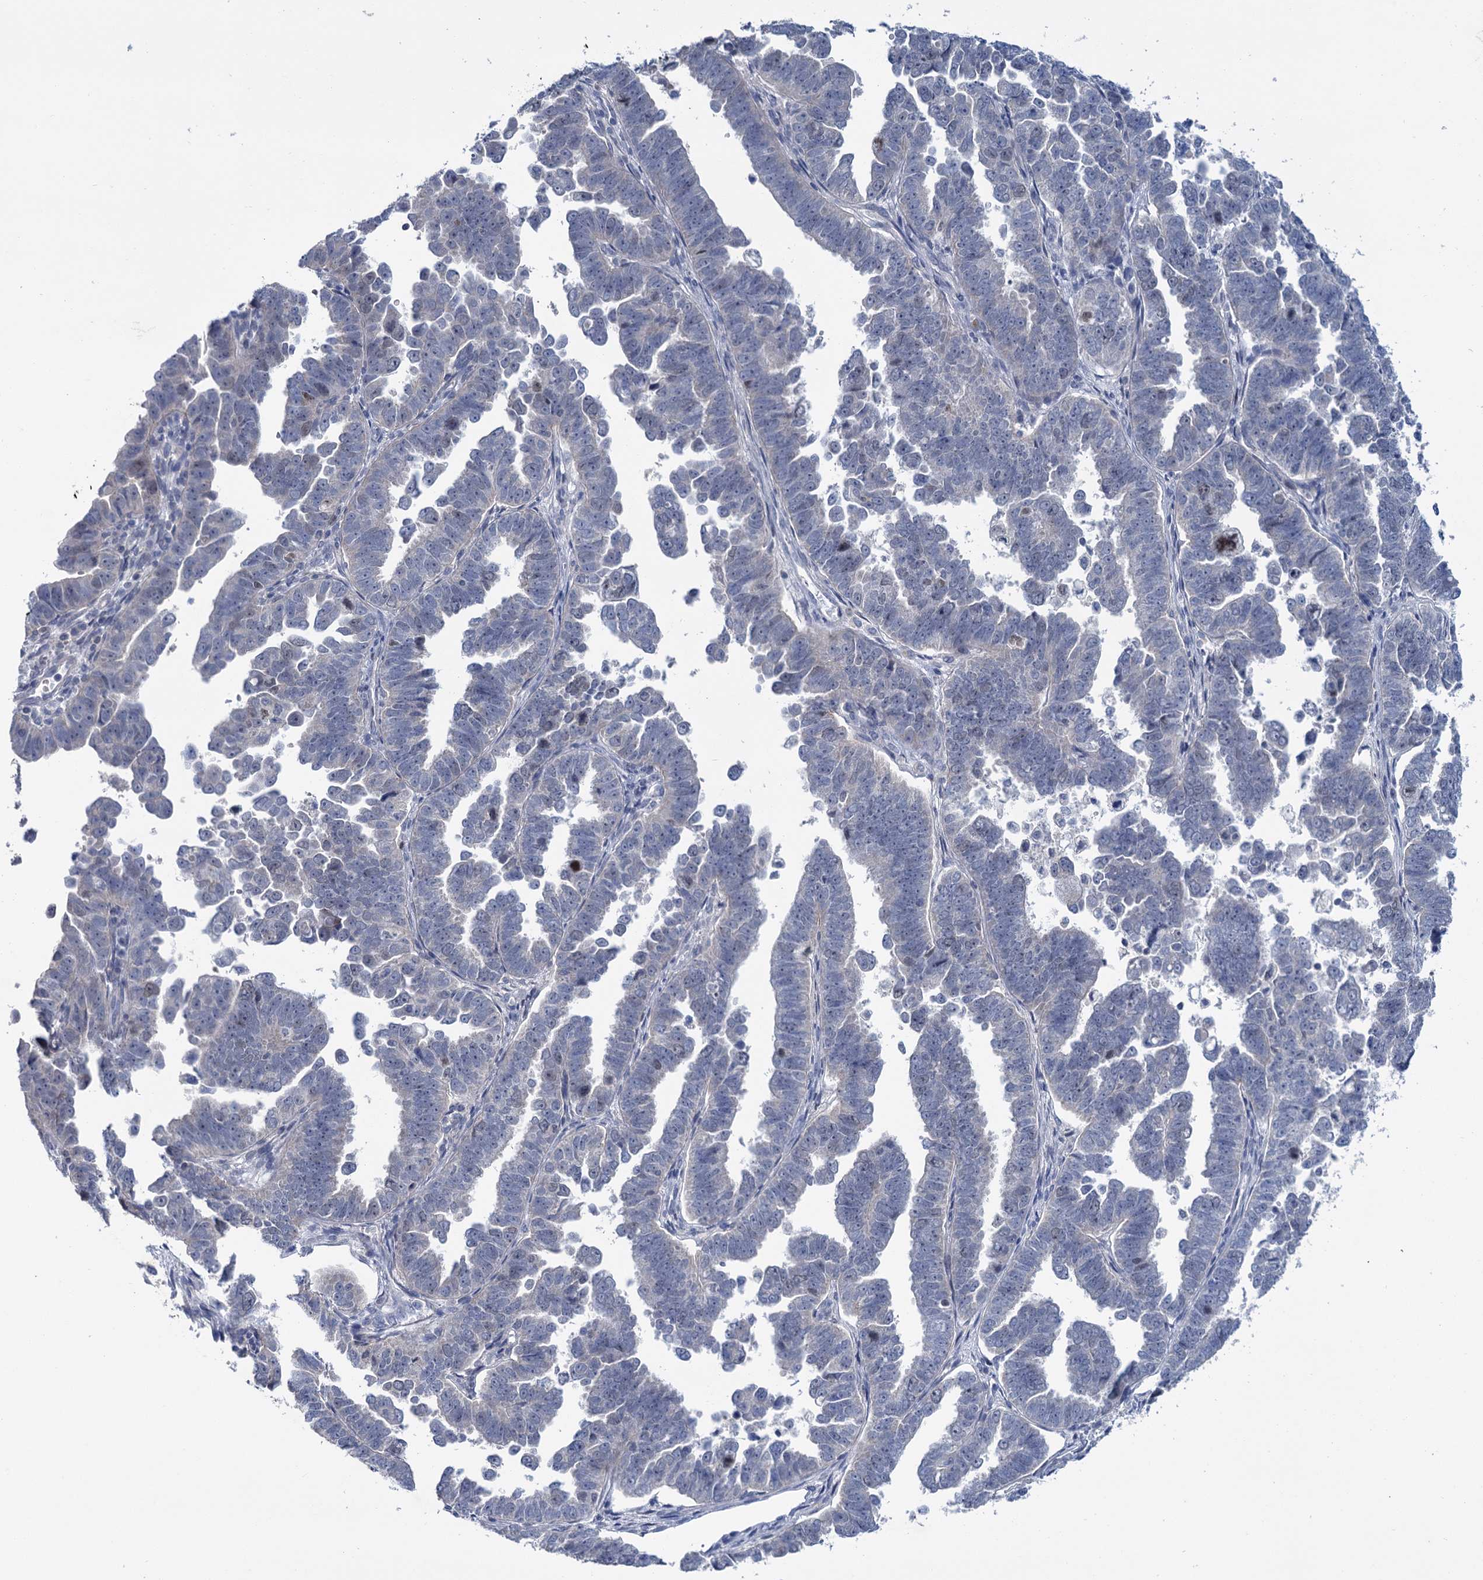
{"staining": {"intensity": "negative", "quantity": "none", "location": "none"}, "tissue": "endometrial cancer", "cell_type": "Tumor cells", "image_type": "cancer", "snomed": [{"axis": "morphology", "description": "Adenocarcinoma, NOS"}, {"axis": "topography", "description": "Endometrium"}], "caption": "DAB immunohistochemical staining of endometrial cancer (adenocarcinoma) demonstrates no significant expression in tumor cells.", "gene": "FAM111B", "patient": {"sex": "female", "age": 75}}